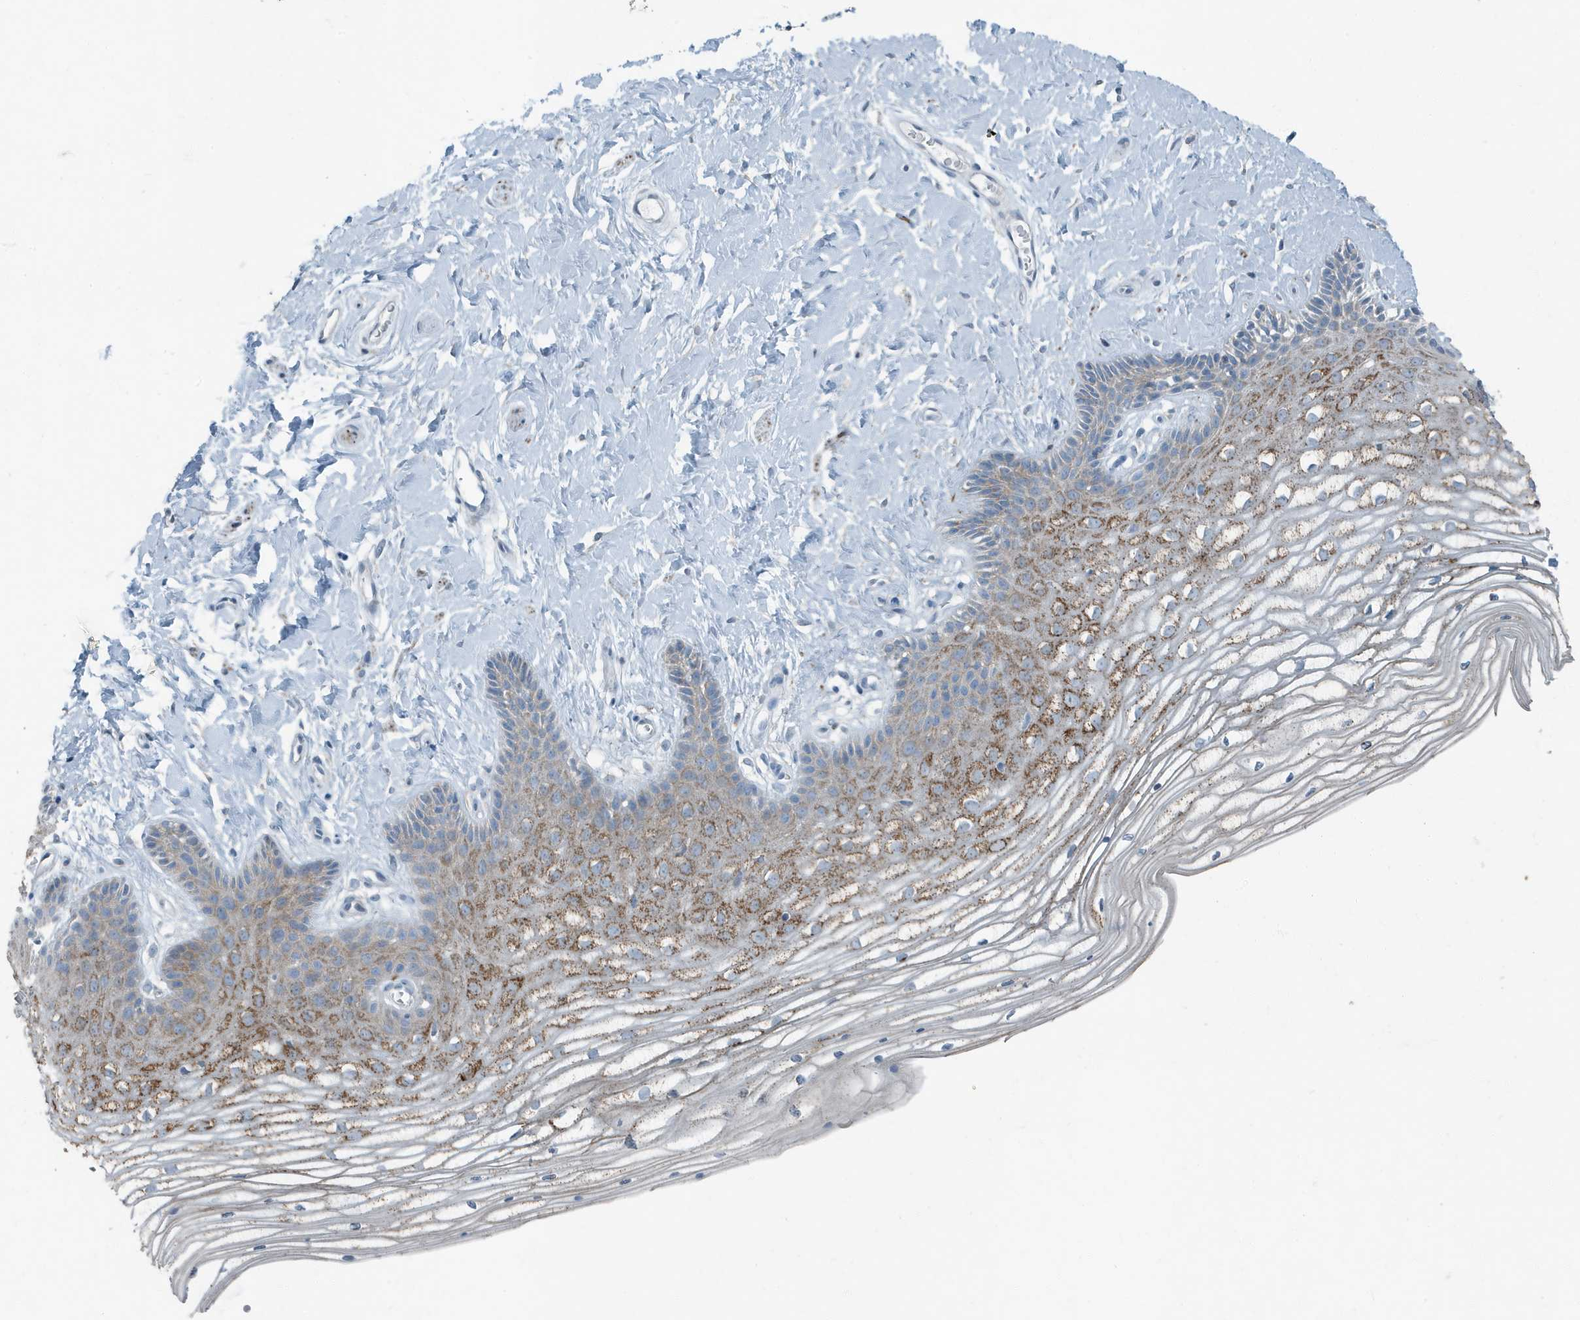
{"staining": {"intensity": "strong", "quantity": "25%-75%", "location": "cytoplasmic/membranous"}, "tissue": "vagina", "cell_type": "Squamous epithelial cells", "image_type": "normal", "snomed": [{"axis": "morphology", "description": "Normal tissue, NOS"}, {"axis": "topography", "description": "Vagina"}, {"axis": "topography", "description": "Cervix"}], "caption": "Benign vagina displays strong cytoplasmic/membranous positivity in about 25%-75% of squamous epithelial cells, visualized by immunohistochemistry. (DAB (3,3'-diaminobenzidine) IHC, brown staining for protein, blue staining for nuclei).", "gene": "FAM162A", "patient": {"sex": "female", "age": 40}}